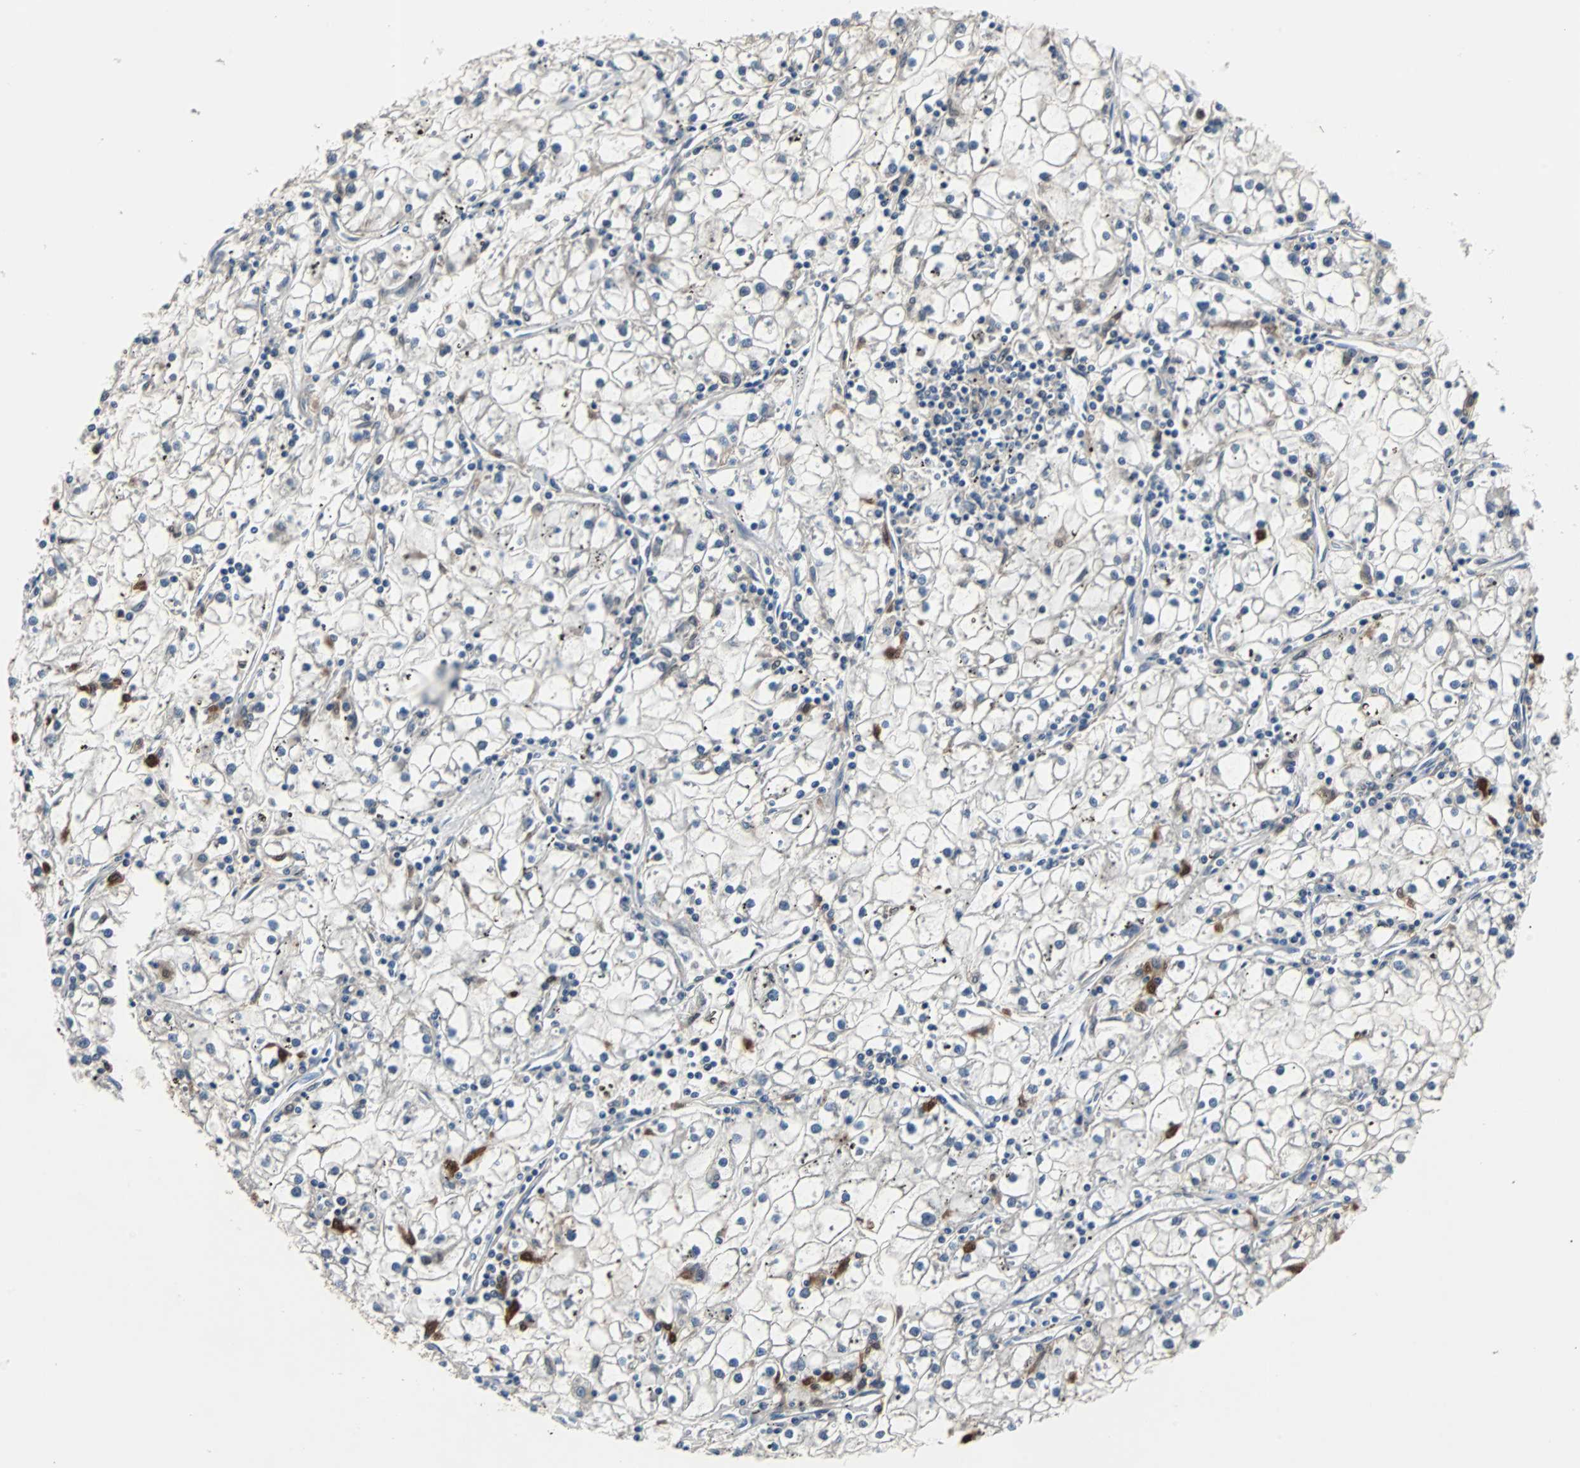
{"staining": {"intensity": "negative", "quantity": "none", "location": "none"}, "tissue": "renal cancer", "cell_type": "Tumor cells", "image_type": "cancer", "snomed": [{"axis": "morphology", "description": "Adenocarcinoma, NOS"}, {"axis": "topography", "description": "Kidney"}], "caption": "Immunohistochemistry (IHC) image of neoplastic tissue: human renal cancer (adenocarcinoma) stained with DAB shows no significant protein staining in tumor cells.", "gene": "PAK1", "patient": {"sex": "male", "age": 56}}